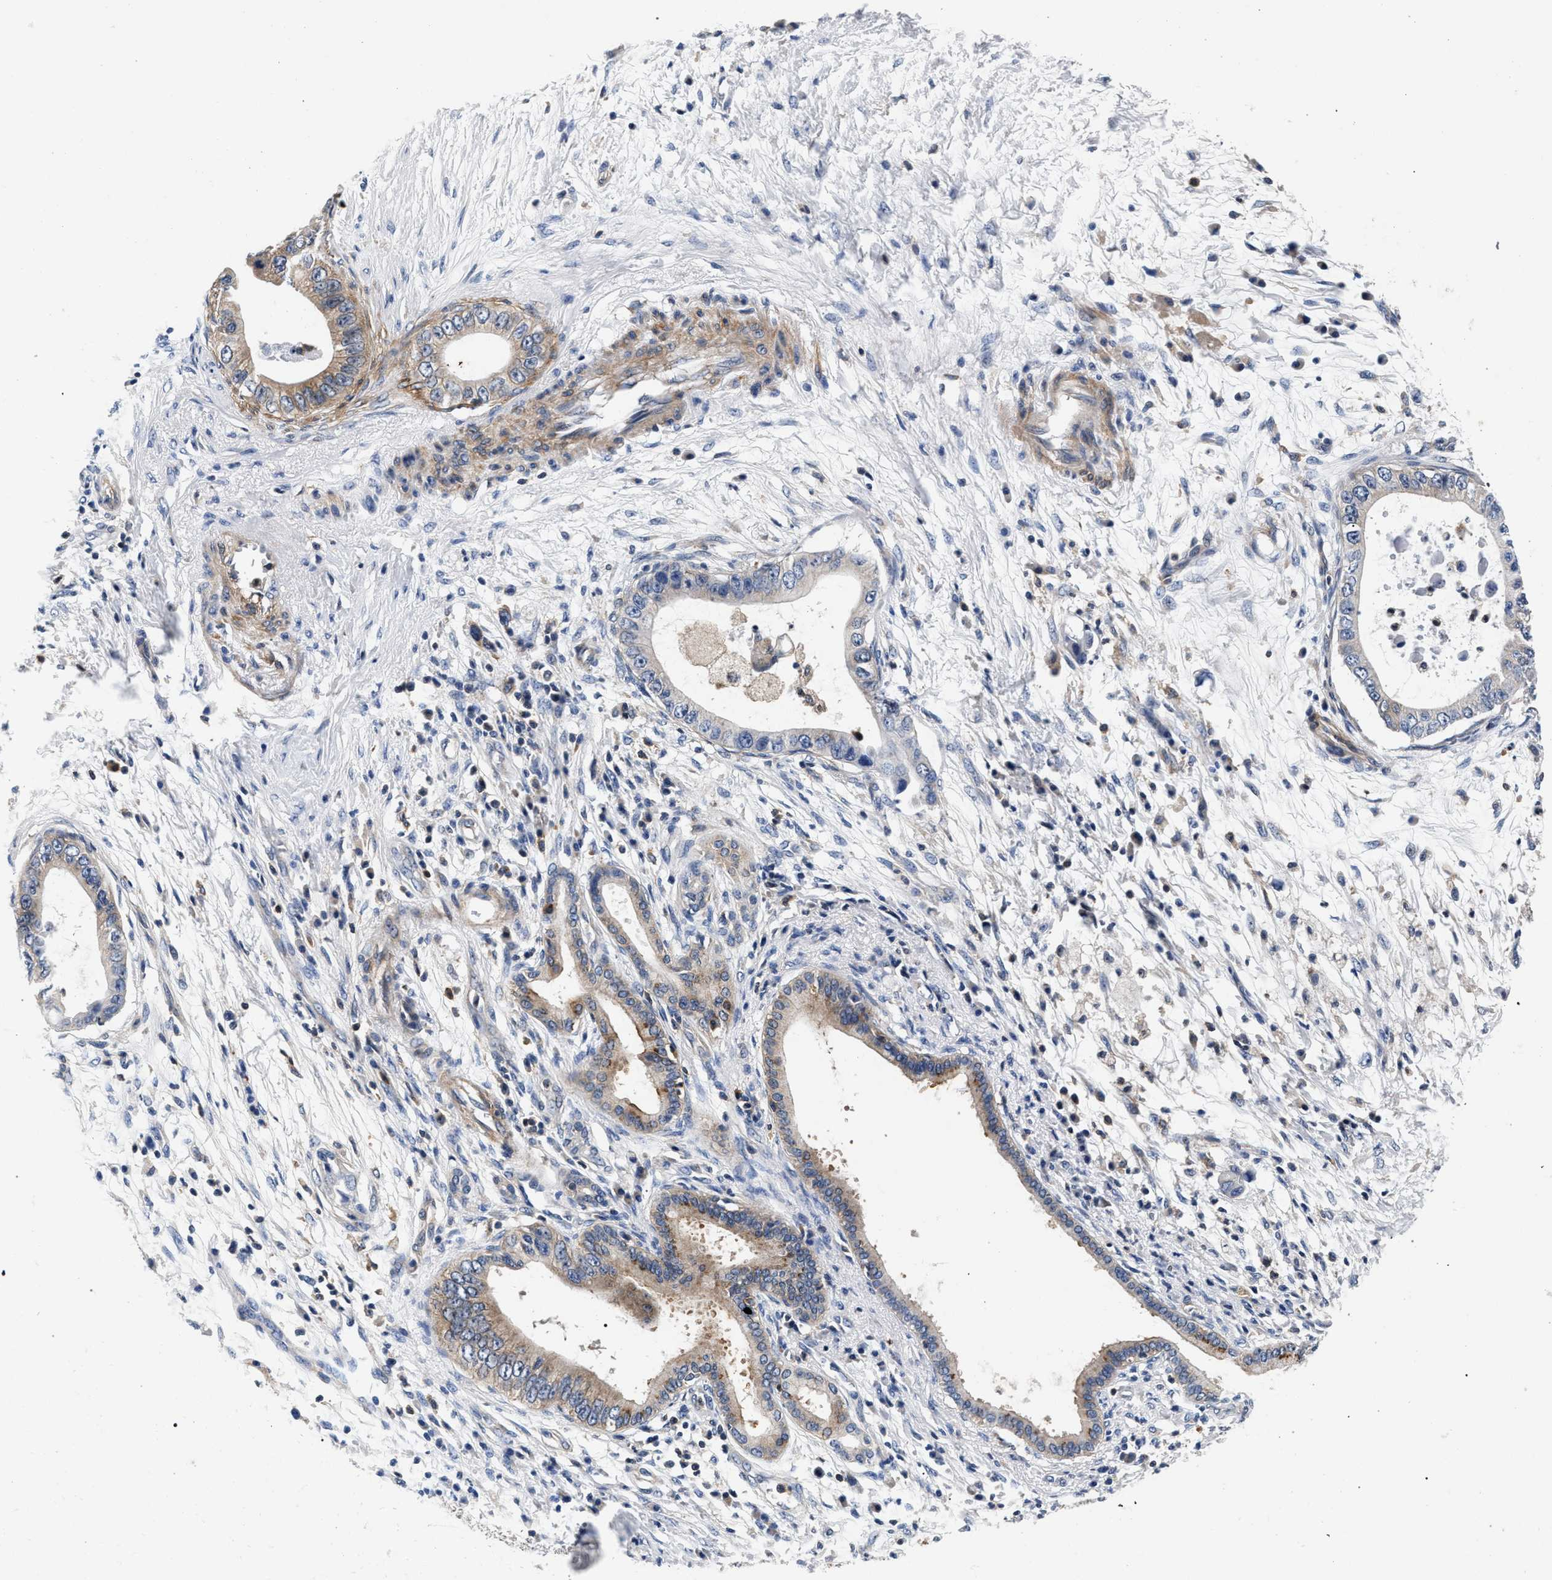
{"staining": {"intensity": "weak", "quantity": ">75%", "location": "cytoplasmic/membranous"}, "tissue": "pancreatic cancer", "cell_type": "Tumor cells", "image_type": "cancer", "snomed": [{"axis": "morphology", "description": "Adenocarcinoma, NOS"}, {"axis": "topography", "description": "Pancreas"}], "caption": "Pancreatic cancer (adenocarcinoma) stained with a protein marker demonstrates weak staining in tumor cells.", "gene": "LASP1", "patient": {"sex": "male", "age": 77}}